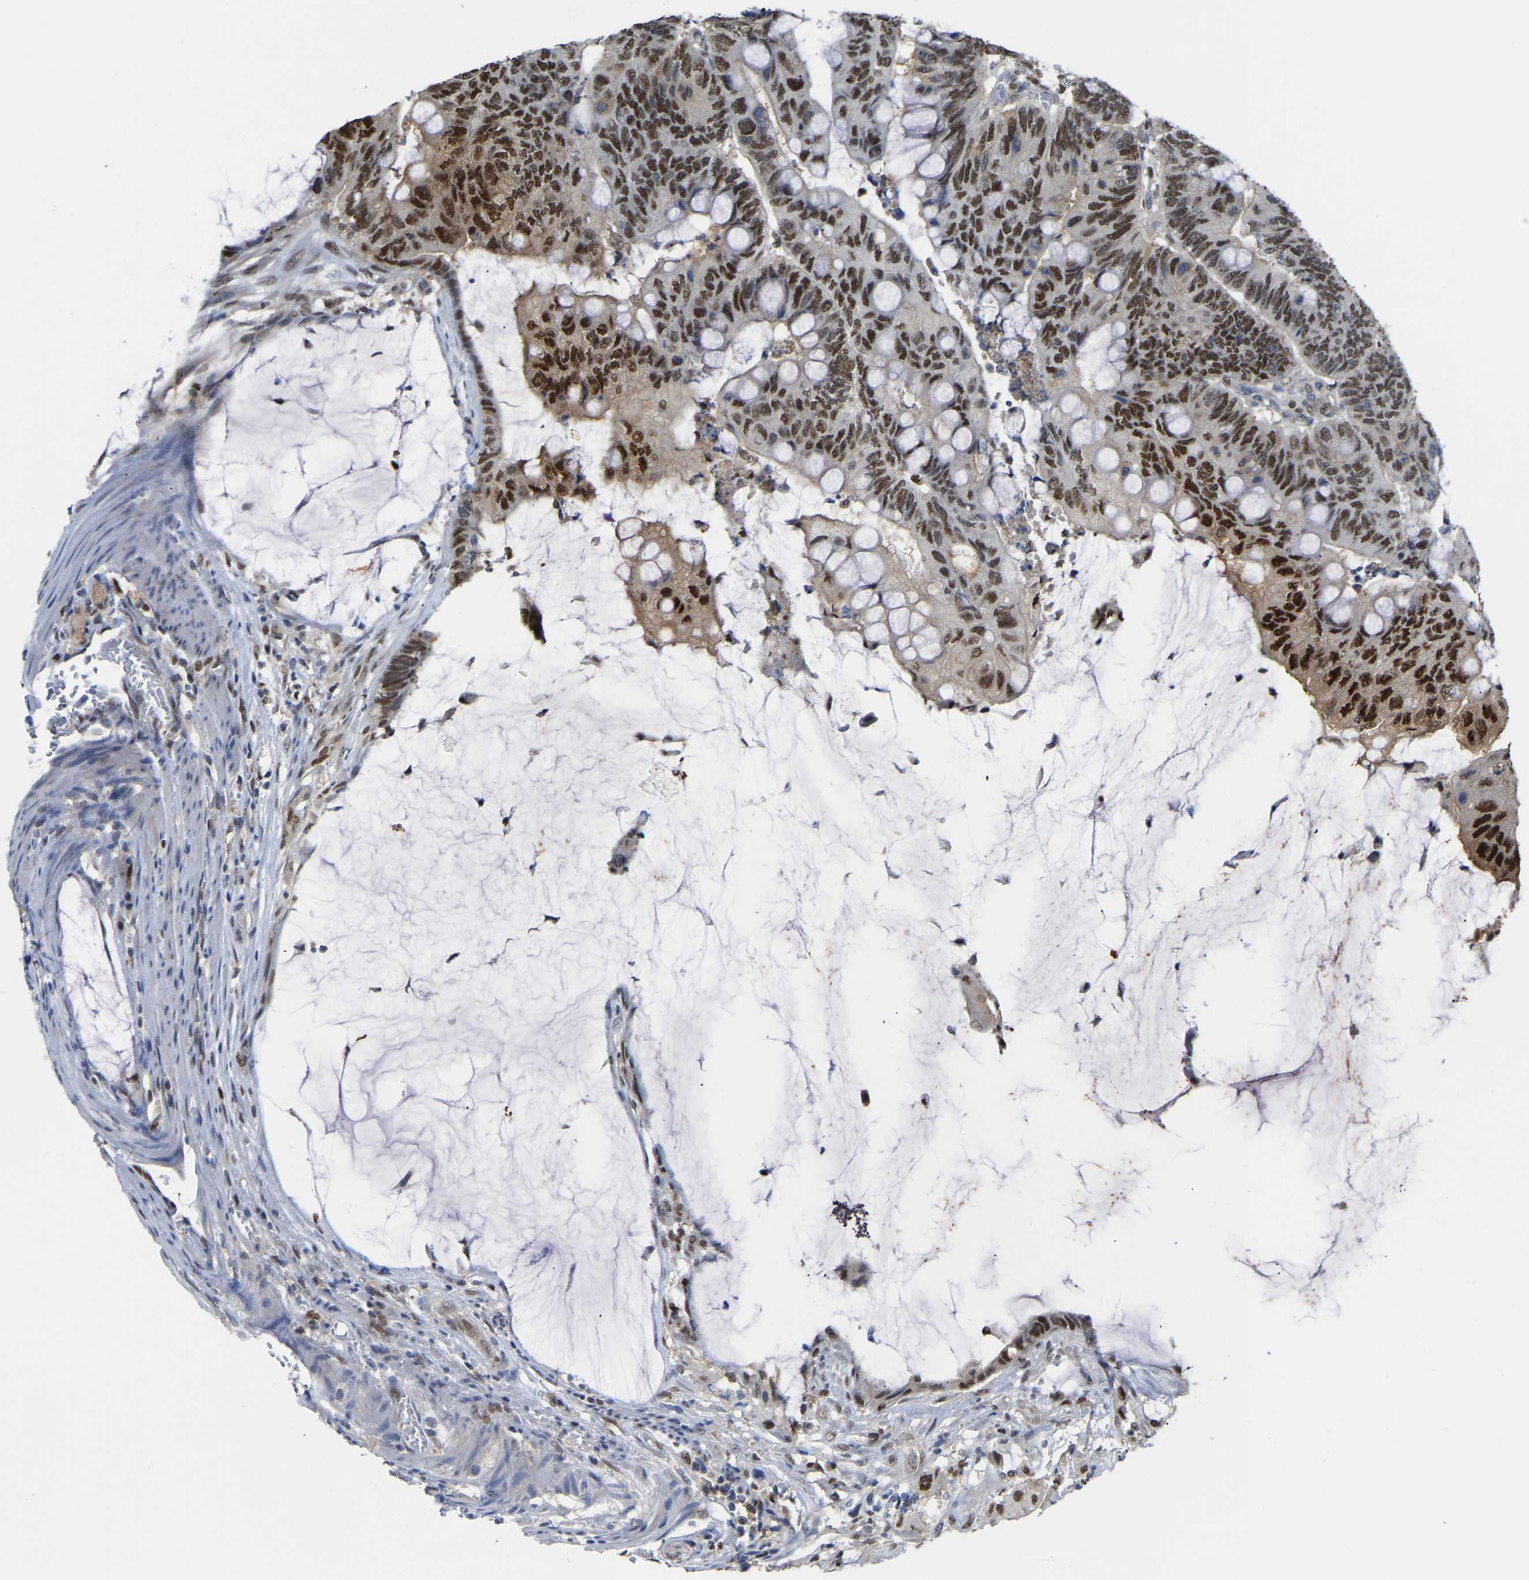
{"staining": {"intensity": "strong", "quantity": ">75%", "location": "nuclear"}, "tissue": "colorectal cancer", "cell_type": "Tumor cells", "image_type": "cancer", "snomed": [{"axis": "morphology", "description": "Normal tissue, NOS"}, {"axis": "morphology", "description": "Adenocarcinoma, NOS"}, {"axis": "topography", "description": "Rectum"}], "caption": "A micrograph of colorectal cancer stained for a protein demonstrates strong nuclear brown staining in tumor cells. The staining is performed using DAB (3,3'-diaminobenzidine) brown chromogen to label protein expression. The nuclei are counter-stained blue using hematoxylin.", "gene": "KLRG2", "patient": {"sex": "male", "age": 92}}